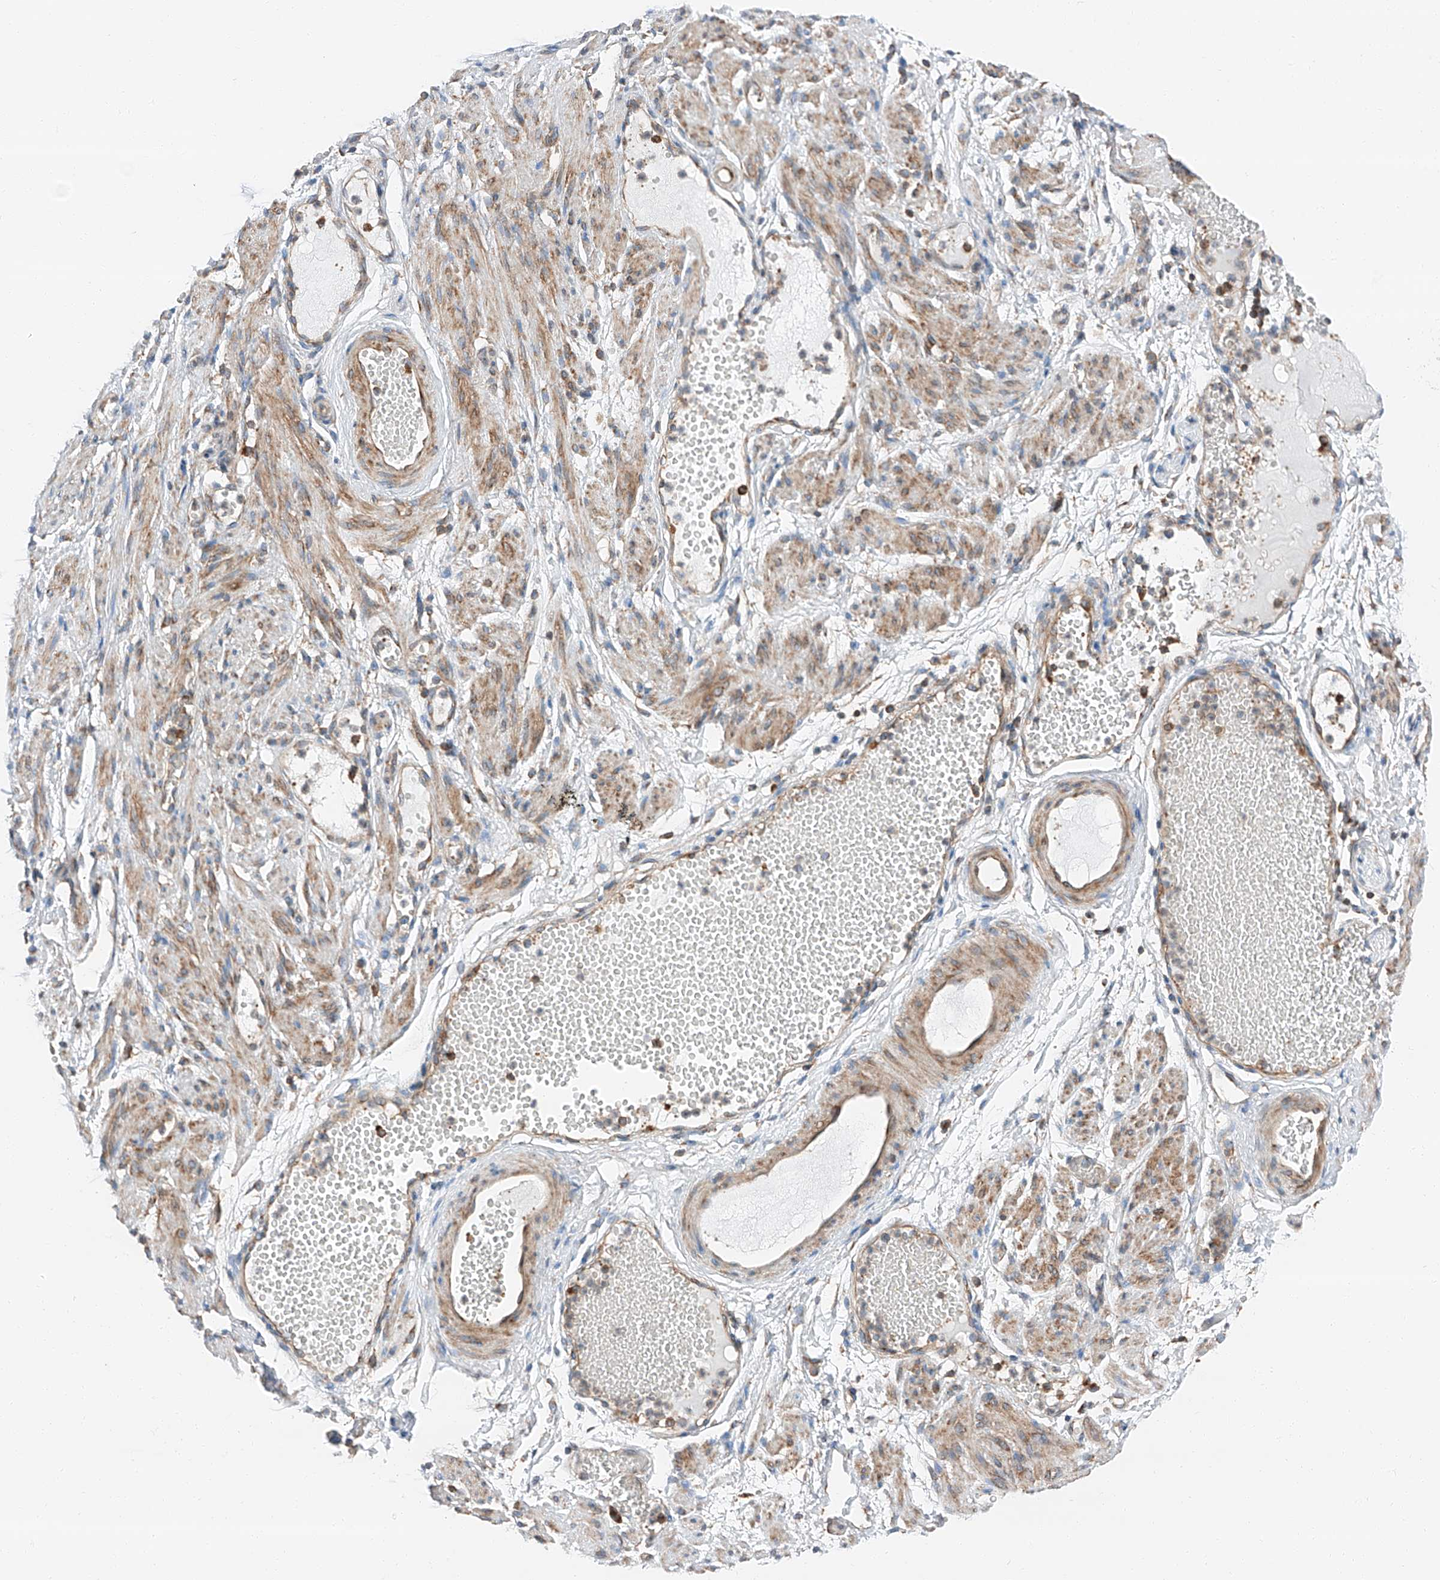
{"staining": {"intensity": "moderate", "quantity": ">75%", "location": "cytoplasmic/membranous"}, "tissue": "soft tissue", "cell_type": "Chondrocytes", "image_type": "normal", "snomed": [{"axis": "morphology", "description": "Normal tissue, NOS"}, {"axis": "topography", "description": "Smooth muscle"}, {"axis": "topography", "description": "Peripheral nerve tissue"}], "caption": "IHC staining of normal soft tissue, which demonstrates medium levels of moderate cytoplasmic/membranous expression in approximately >75% of chondrocytes indicating moderate cytoplasmic/membranous protein expression. The staining was performed using DAB (brown) for protein detection and nuclei were counterstained in hematoxylin (blue).", "gene": "ZC3H15", "patient": {"sex": "female", "age": 39}}